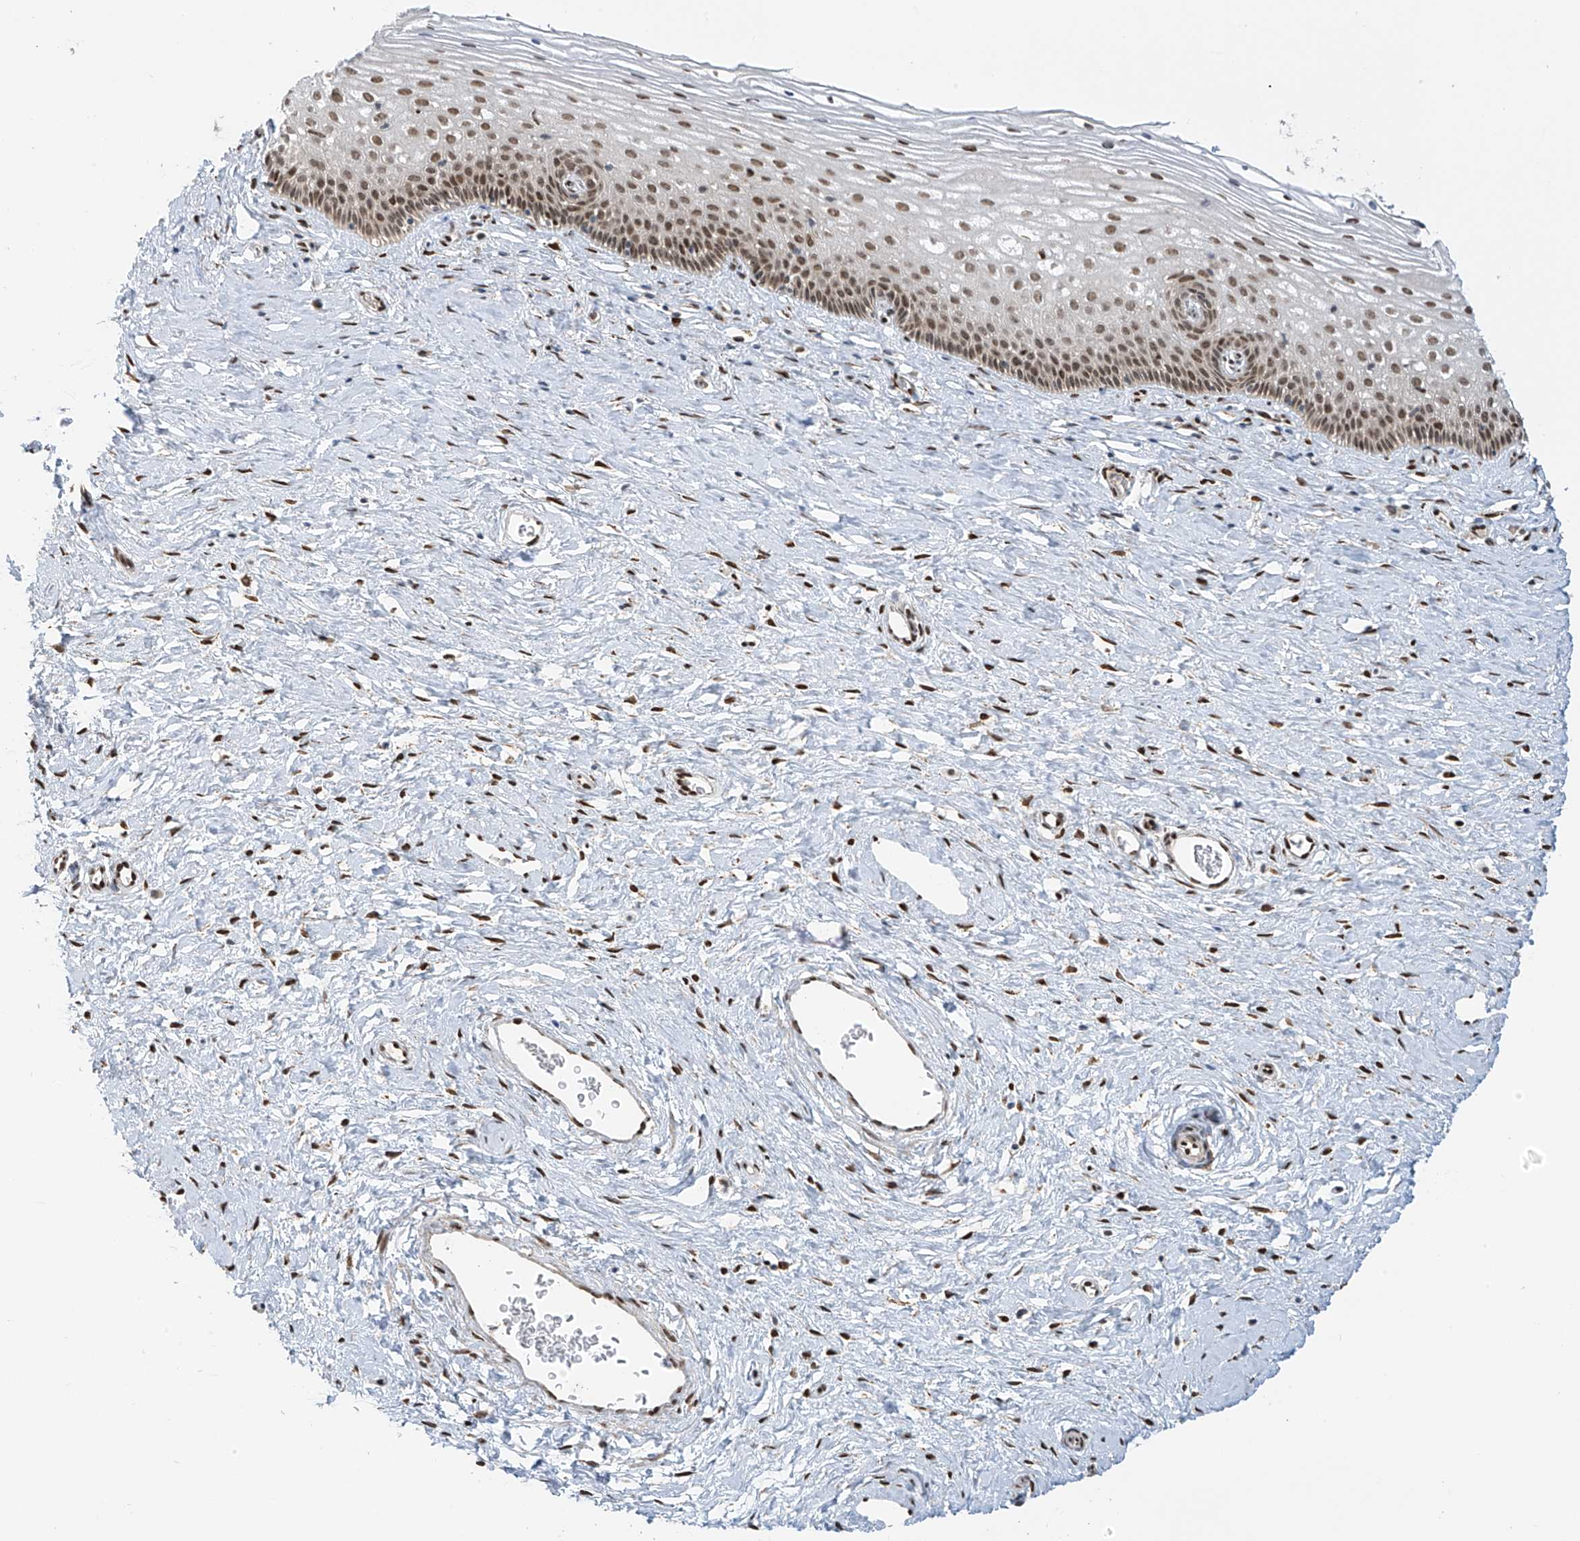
{"staining": {"intensity": "moderate", "quantity": "25%-75%", "location": "cytoplasmic/membranous"}, "tissue": "cervix", "cell_type": "Glandular cells", "image_type": "normal", "snomed": [{"axis": "morphology", "description": "Normal tissue, NOS"}, {"axis": "topography", "description": "Cervix"}], "caption": "Immunohistochemistry of normal human cervix reveals medium levels of moderate cytoplasmic/membranous expression in about 25%-75% of glandular cells.", "gene": "PM20D2", "patient": {"sex": "female", "age": 33}}